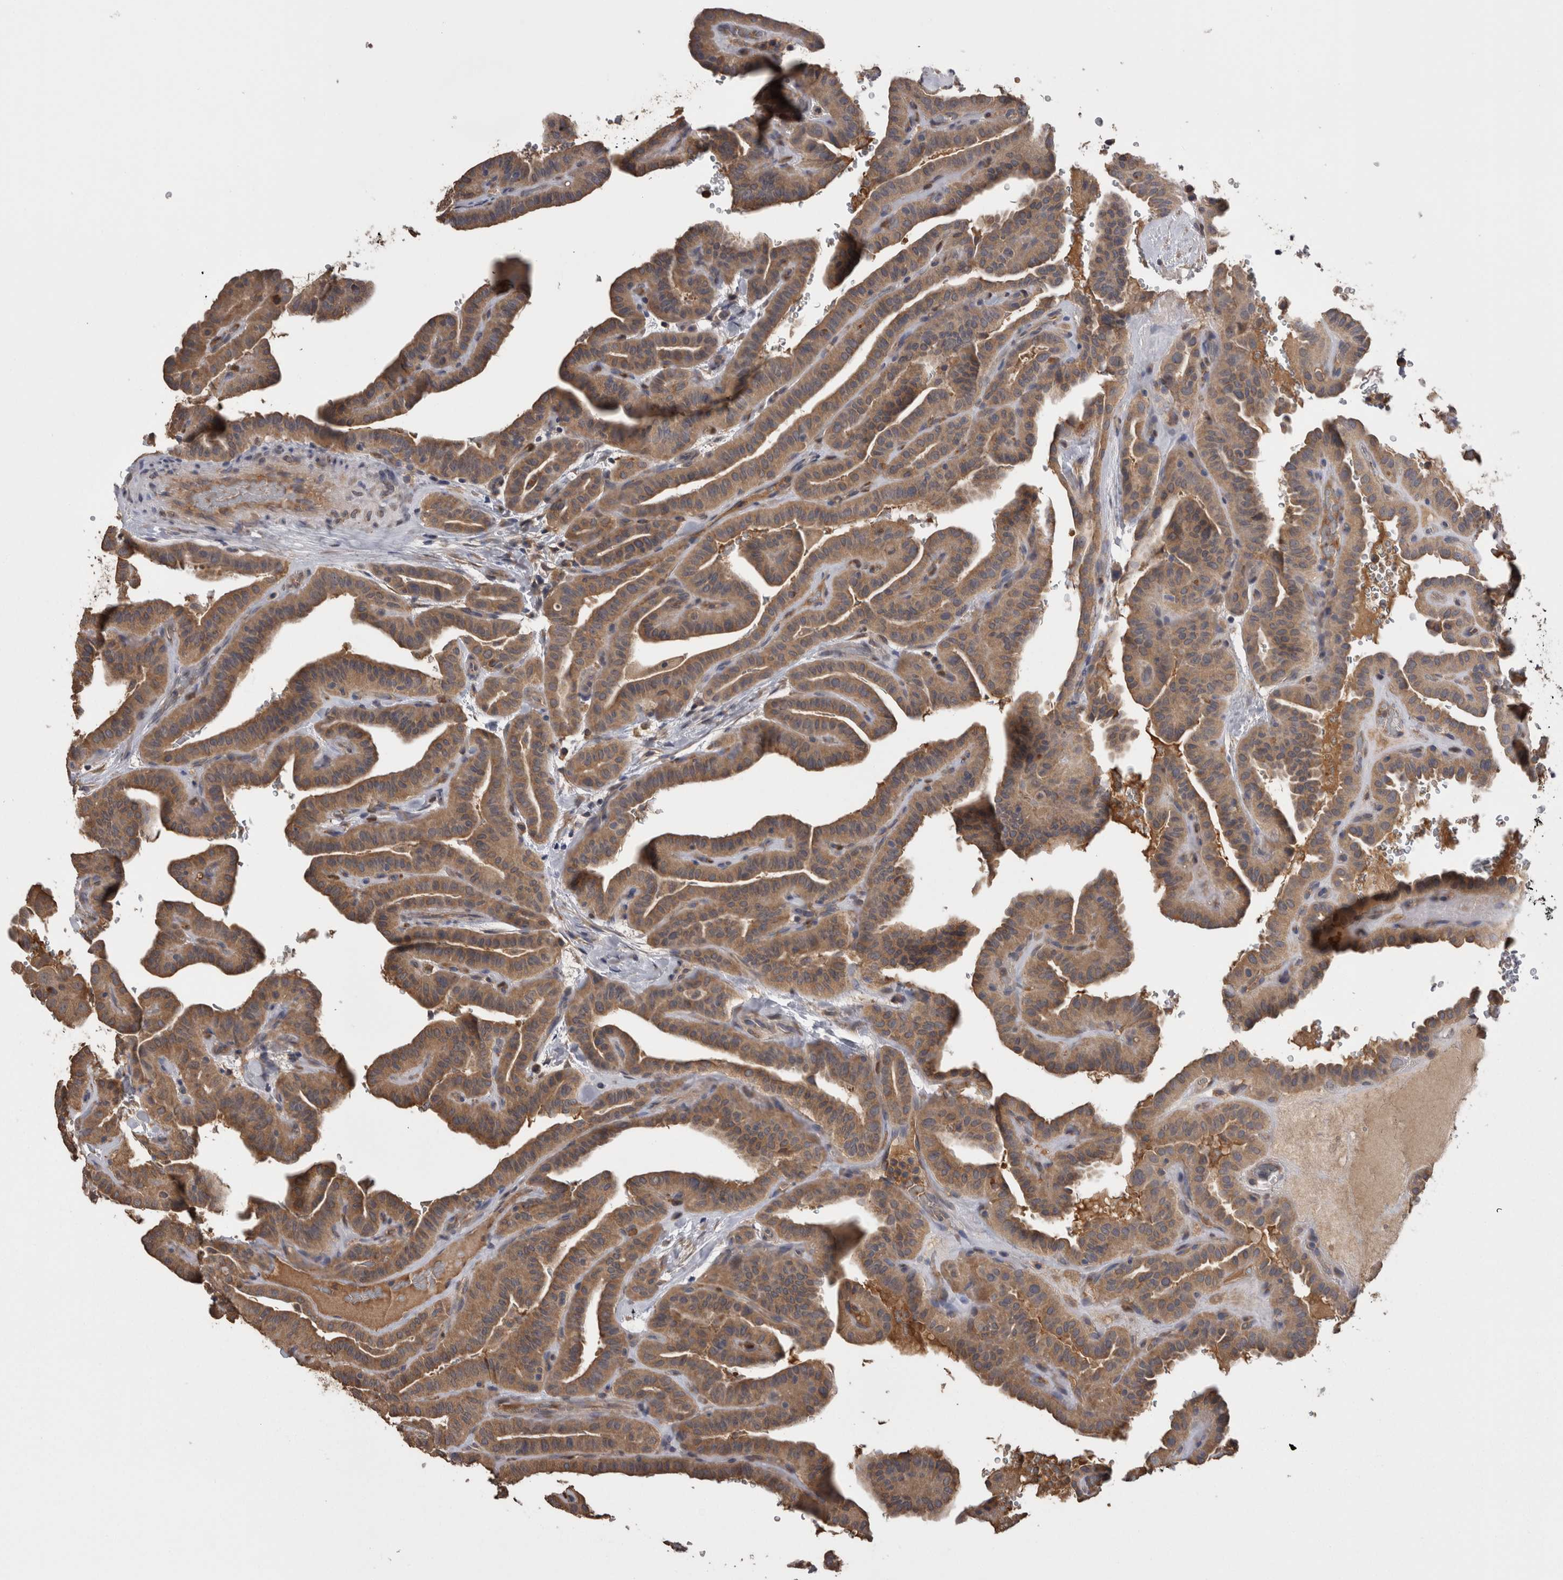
{"staining": {"intensity": "moderate", "quantity": ">75%", "location": "cytoplasmic/membranous"}, "tissue": "thyroid cancer", "cell_type": "Tumor cells", "image_type": "cancer", "snomed": [{"axis": "morphology", "description": "Papillary adenocarcinoma, NOS"}, {"axis": "topography", "description": "Thyroid gland"}], "caption": "DAB immunohistochemical staining of human thyroid papillary adenocarcinoma reveals moderate cytoplasmic/membranous protein expression in about >75% of tumor cells. (brown staining indicates protein expression, while blue staining denotes nuclei).", "gene": "TMED7", "patient": {"sex": "male", "age": 77}}